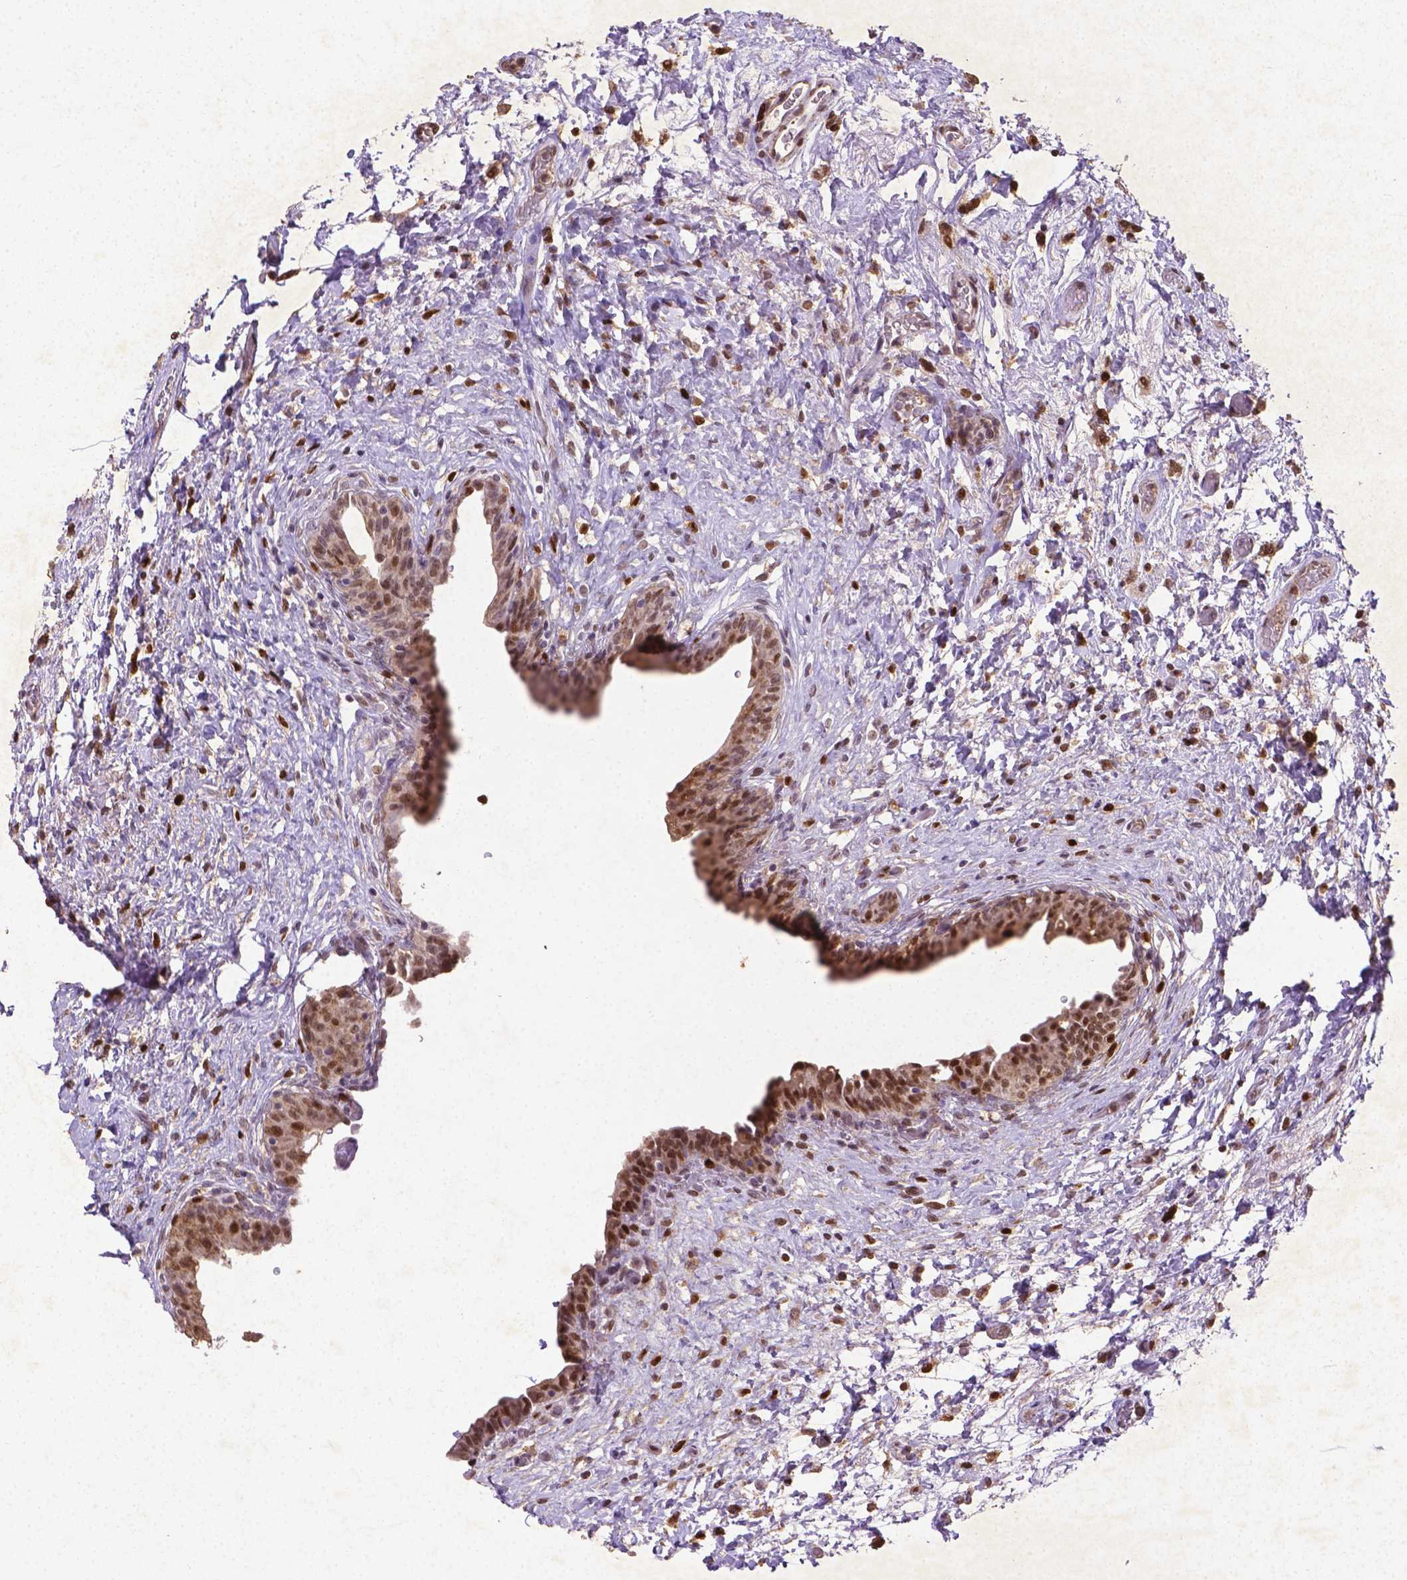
{"staining": {"intensity": "moderate", "quantity": ">75%", "location": "nuclear"}, "tissue": "urinary bladder", "cell_type": "Urothelial cells", "image_type": "normal", "snomed": [{"axis": "morphology", "description": "Normal tissue, NOS"}, {"axis": "topography", "description": "Urinary bladder"}], "caption": "This image demonstrates immunohistochemistry (IHC) staining of normal urinary bladder, with medium moderate nuclear expression in about >75% of urothelial cells.", "gene": "CDKN1A", "patient": {"sex": "male", "age": 69}}